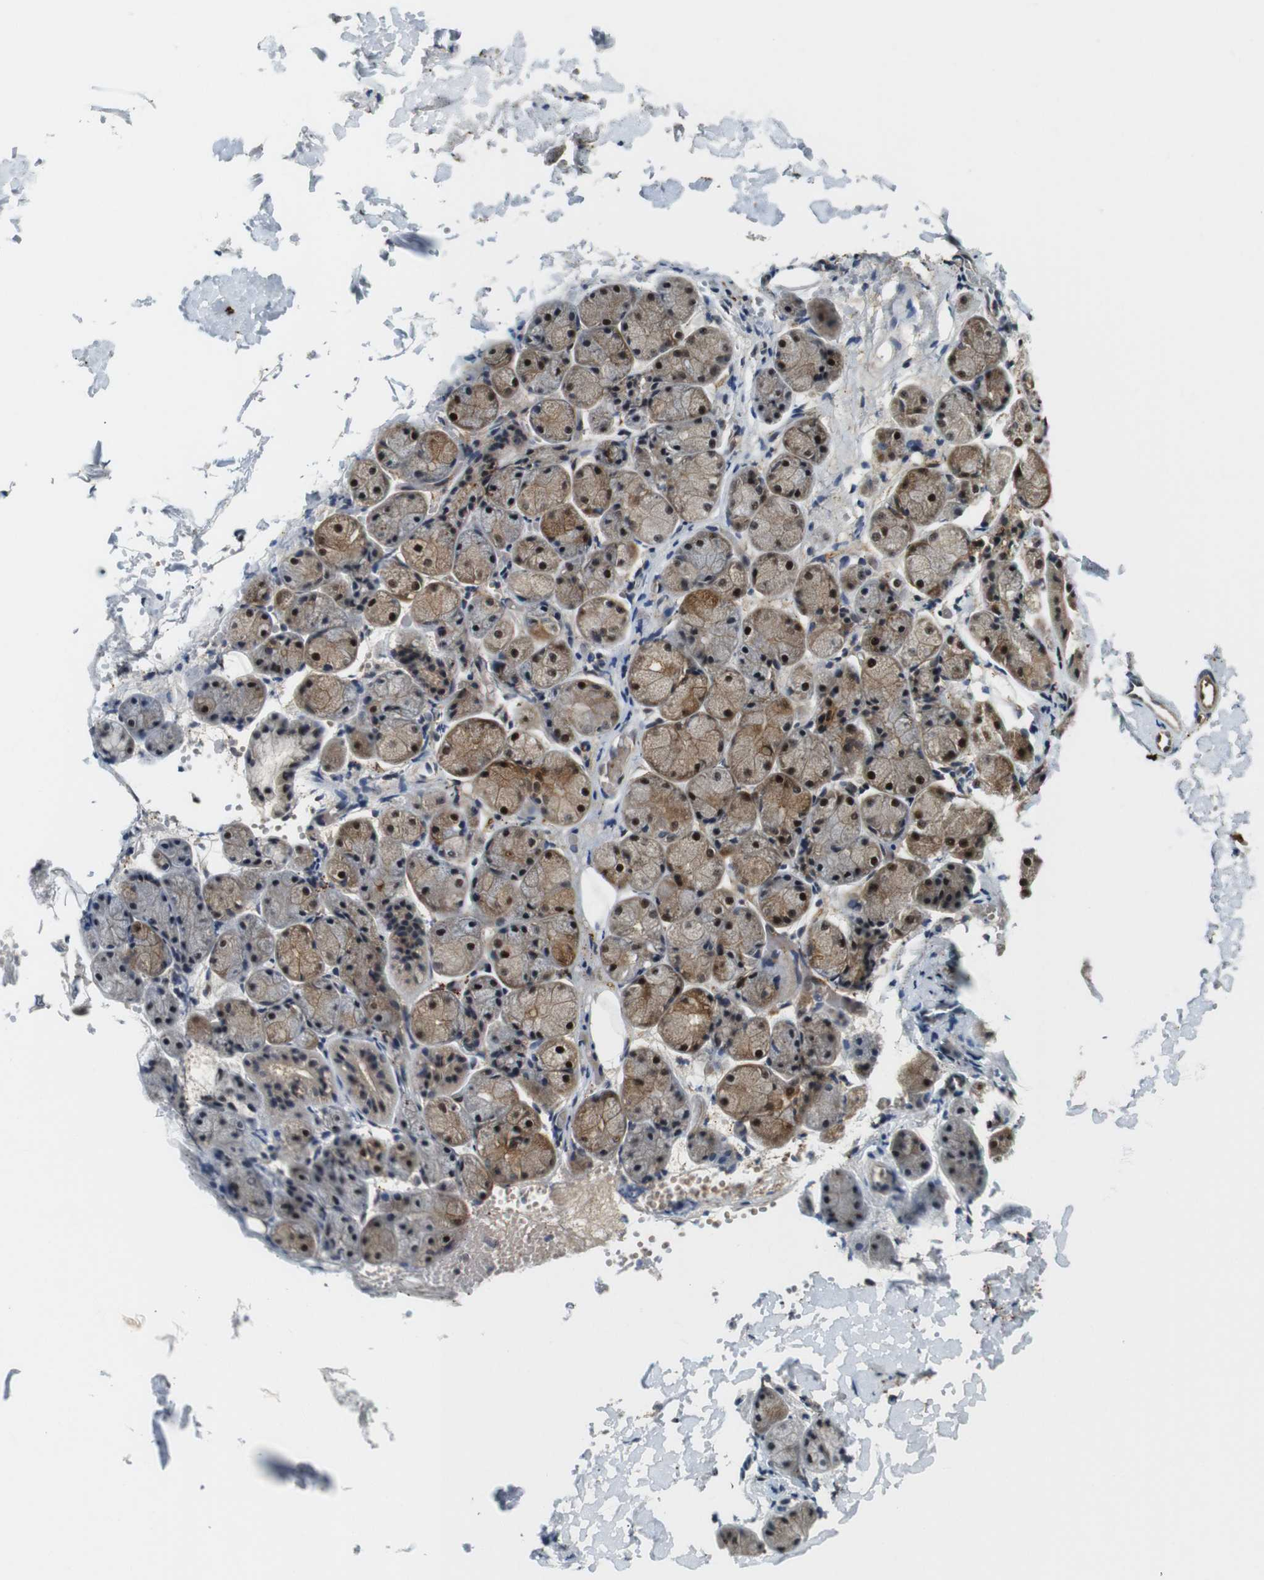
{"staining": {"intensity": "moderate", "quantity": ">75%", "location": "cytoplasmic/membranous,nuclear"}, "tissue": "salivary gland", "cell_type": "Glandular cells", "image_type": "normal", "snomed": [{"axis": "morphology", "description": "Normal tissue, NOS"}, {"axis": "topography", "description": "Salivary gland"}], "caption": "The image exhibits staining of benign salivary gland, revealing moderate cytoplasmic/membranous,nuclear protein expression (brown color) within glandular cells. The protein of interest is stained brown, and the nuclei are stained in blue (DAB (3,3'-diaminobenzidine) IHC with brightfield microscopy, high magnification).", "gene": "LXN", "patient": {"sex": "female", "age": 24}}